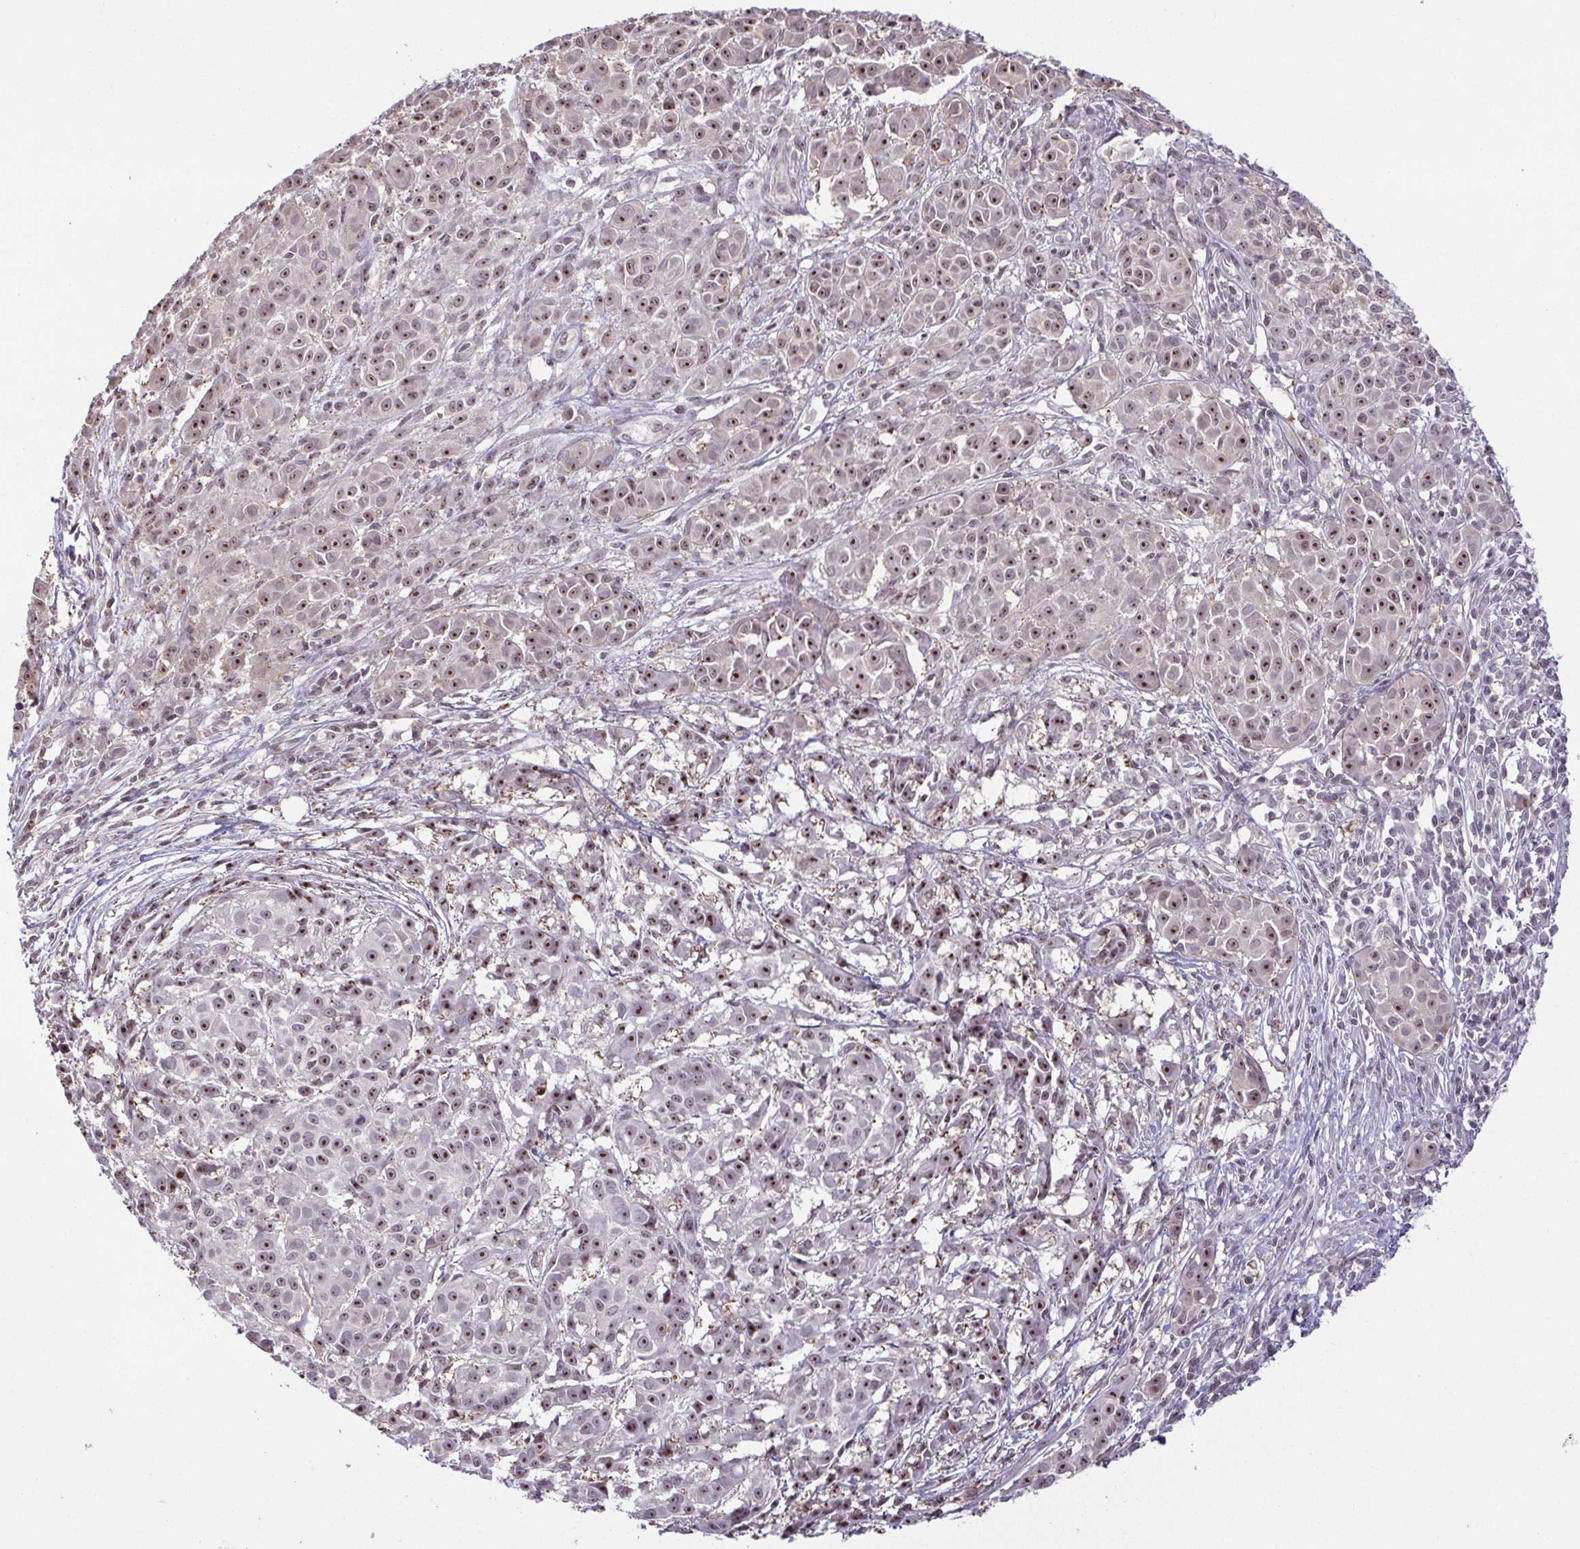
{"staining": {"intensity": "moderate", "quantity": "25%-75%", "location": "nuclear"}, "tissue": "melanoma", "cell_type": "Tumor cells", "image_type": "cancer", "snomed": [{"axis": "morphology", "description": "Malignant melanoma, NOS"}, {"axis": "topography", "description": "Skin"}], "caption": "Melanoma tissue displays moderate nuclear expression in approximately 25%-75% of tumor cells (DAB (3,3'-diaminobenzidine) = brown stain, brightfield microscopy at high magnification).", "gene": "RSL24D1", "patient": {"sex": "male", "age": 48}}